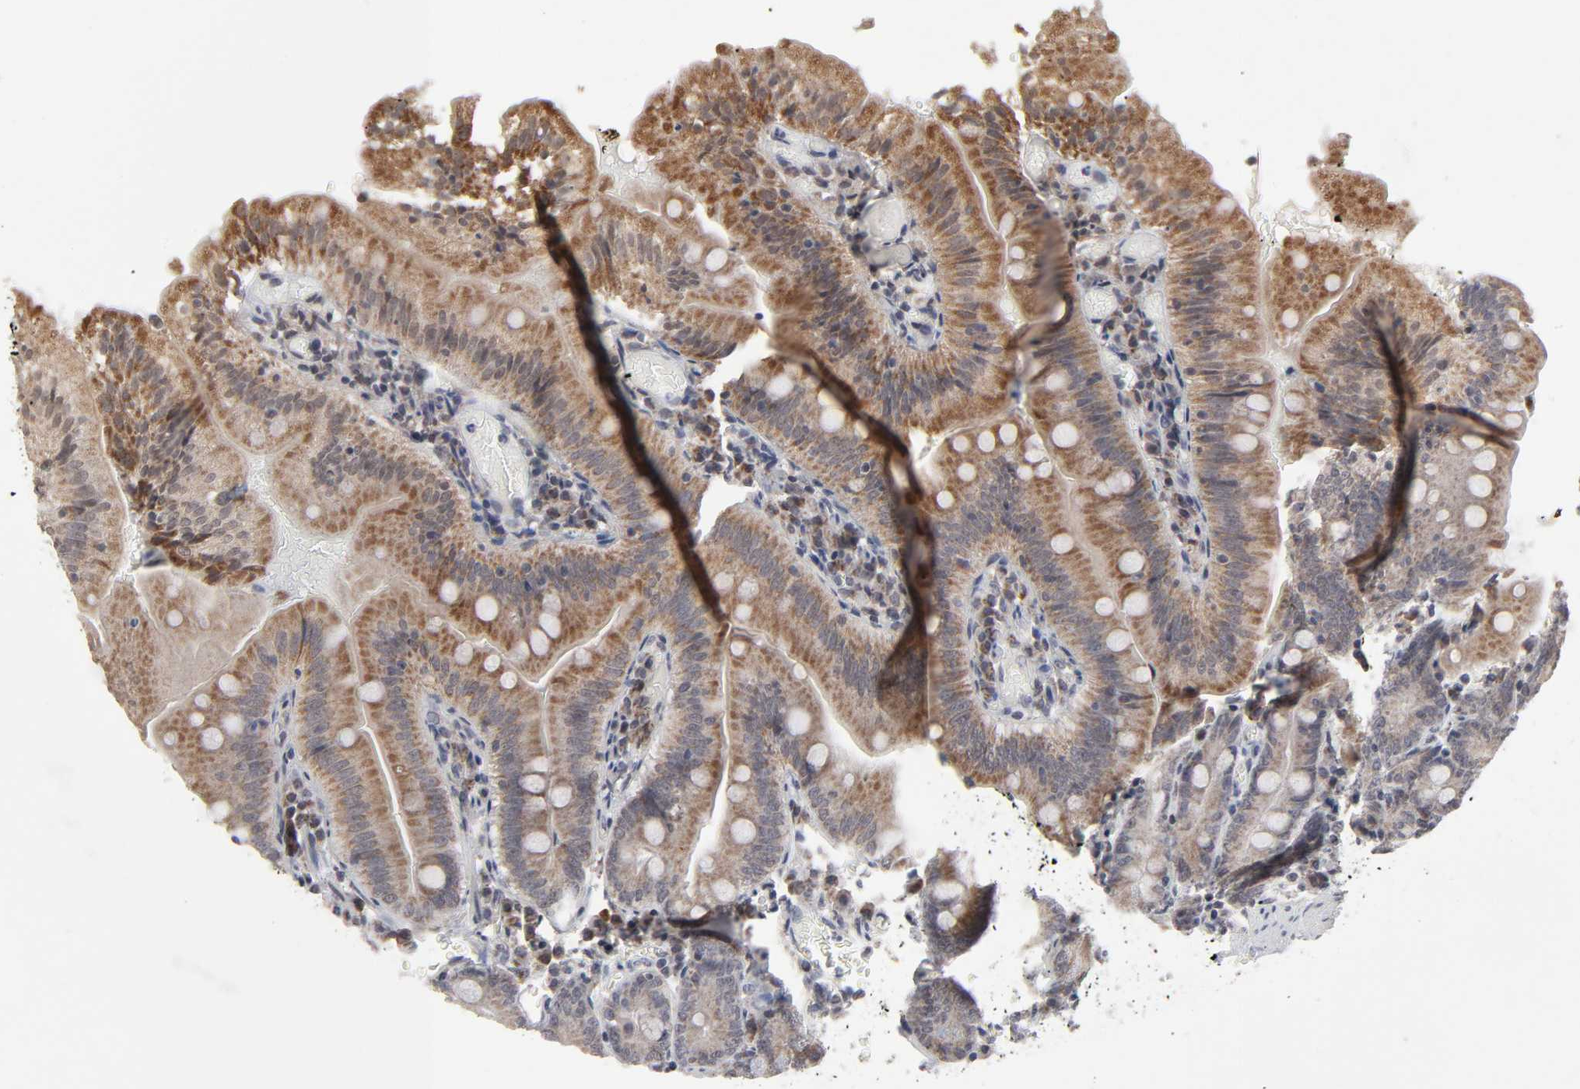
{"staining": {"intensity": "moderate", "quantity": ">75%", "location": "cytoplasmic/membranous"}, "tissue": "small intestine", "cell_type": "Glandular cells", "image_type": "normal", "snomed": [{"axis": "morphology", "description": "Normal tissue, NOS"}, {"axis": "topography", "description": "Small intestine"}], "caption": "Immunohistochemistry histopathology image of normal small intestine stained for a protein (brown), which reveals medium levels of moderate cytoplasmic/membranous expression in approximately >75% of glandular cells.", "gene": "AUH", "patient": {"sex": "male", "age": 71}}